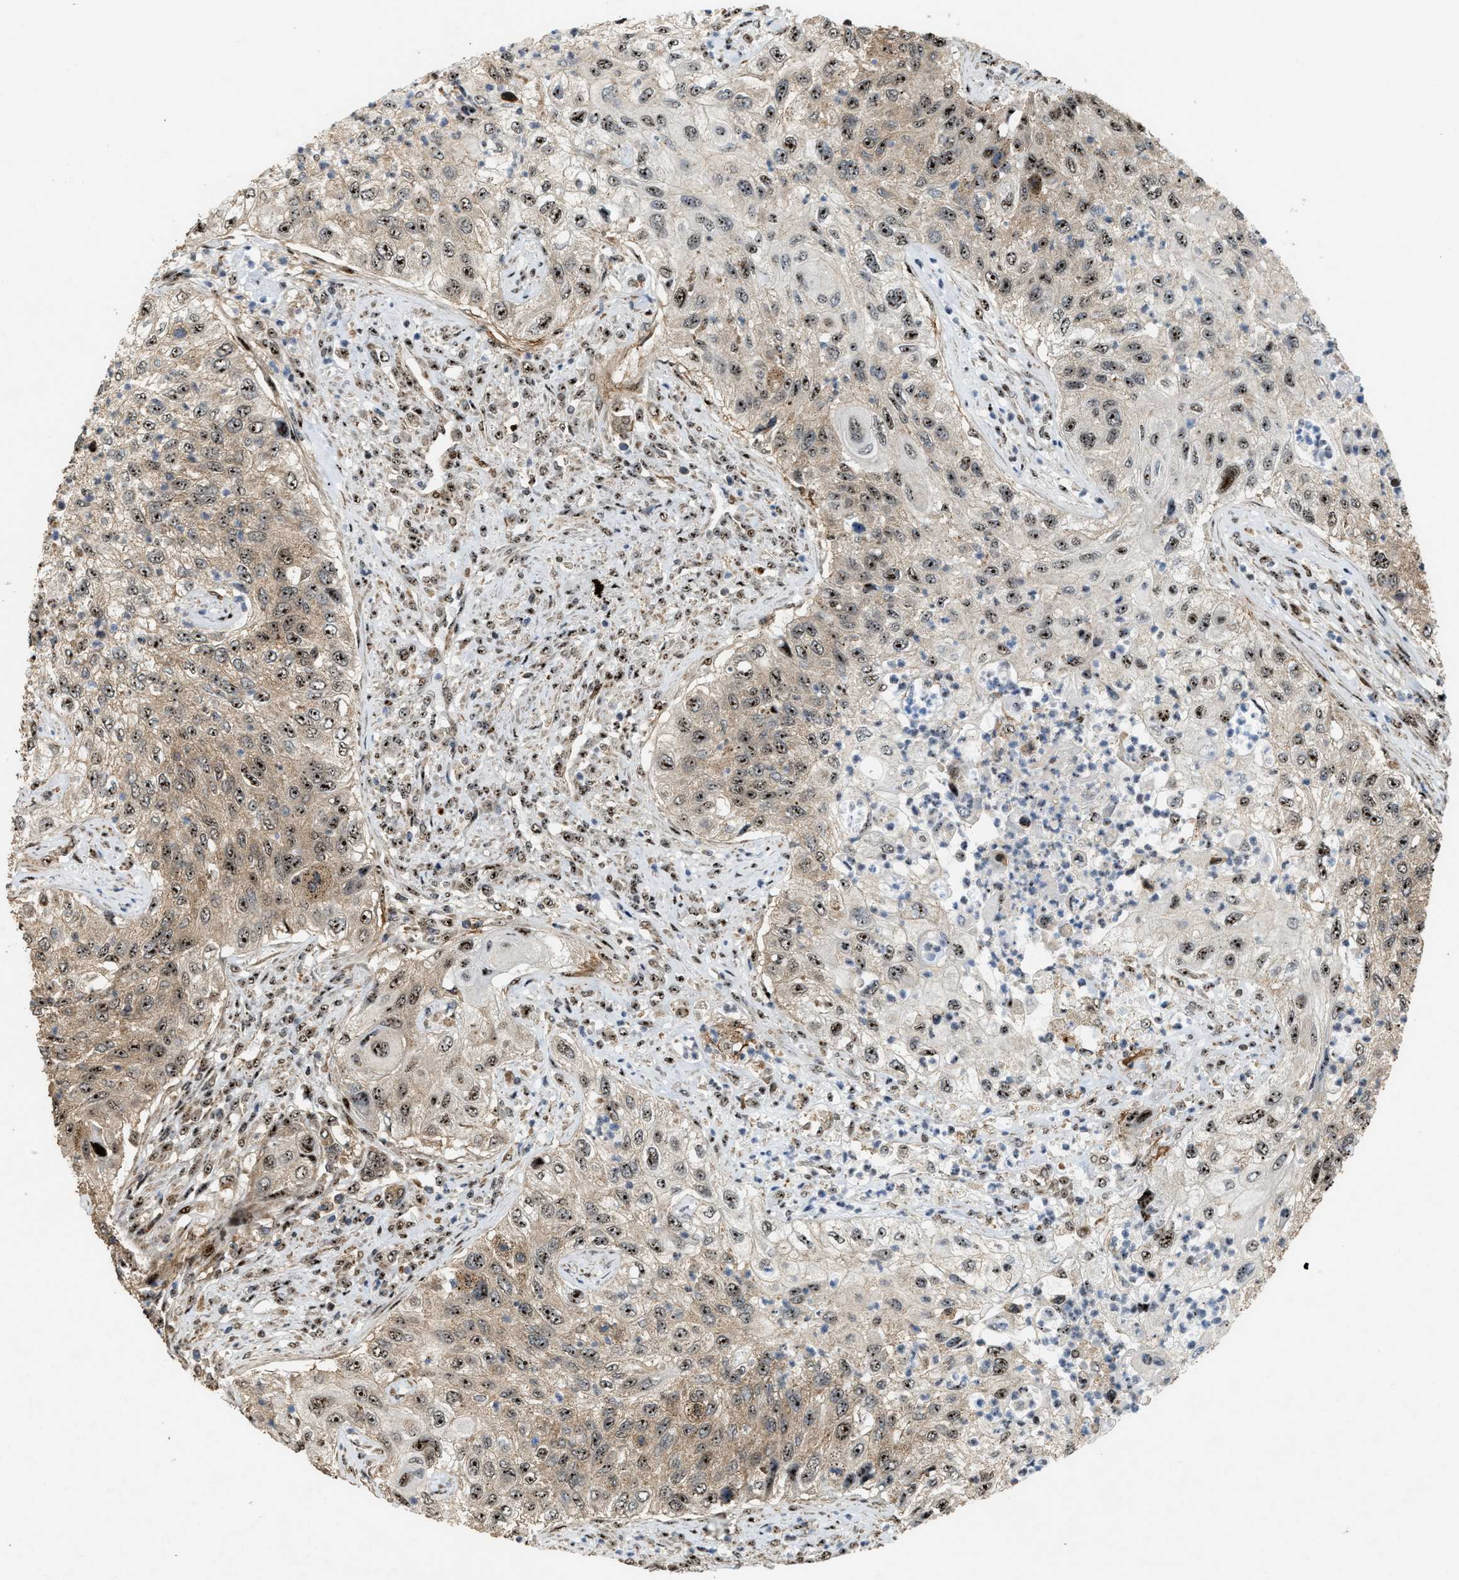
{"staining": {"intensity": "moderate", "quantity": ">75%", "location": "cytoplasmic/membranous,nuclear"}, "tissue": "urothelial cancer", "cell_type": "Tumor cells", "image_type": "cancer", "snomed": [{"axis": "morphology", "description": "Urothelial carcinoma, High grade"}, {"axis": "topography", "description": "Urinary bladder"}], "caption": "This photomicrograph reveals immunohistochemistry (IHC) staining of human urothelial cancer, with medium moderate cytoplasmic/membranous and nuclear expression in about >75% of tumor cells.", "gene": "ZNF687", "patient": {"sex": "female", "age": 60}}